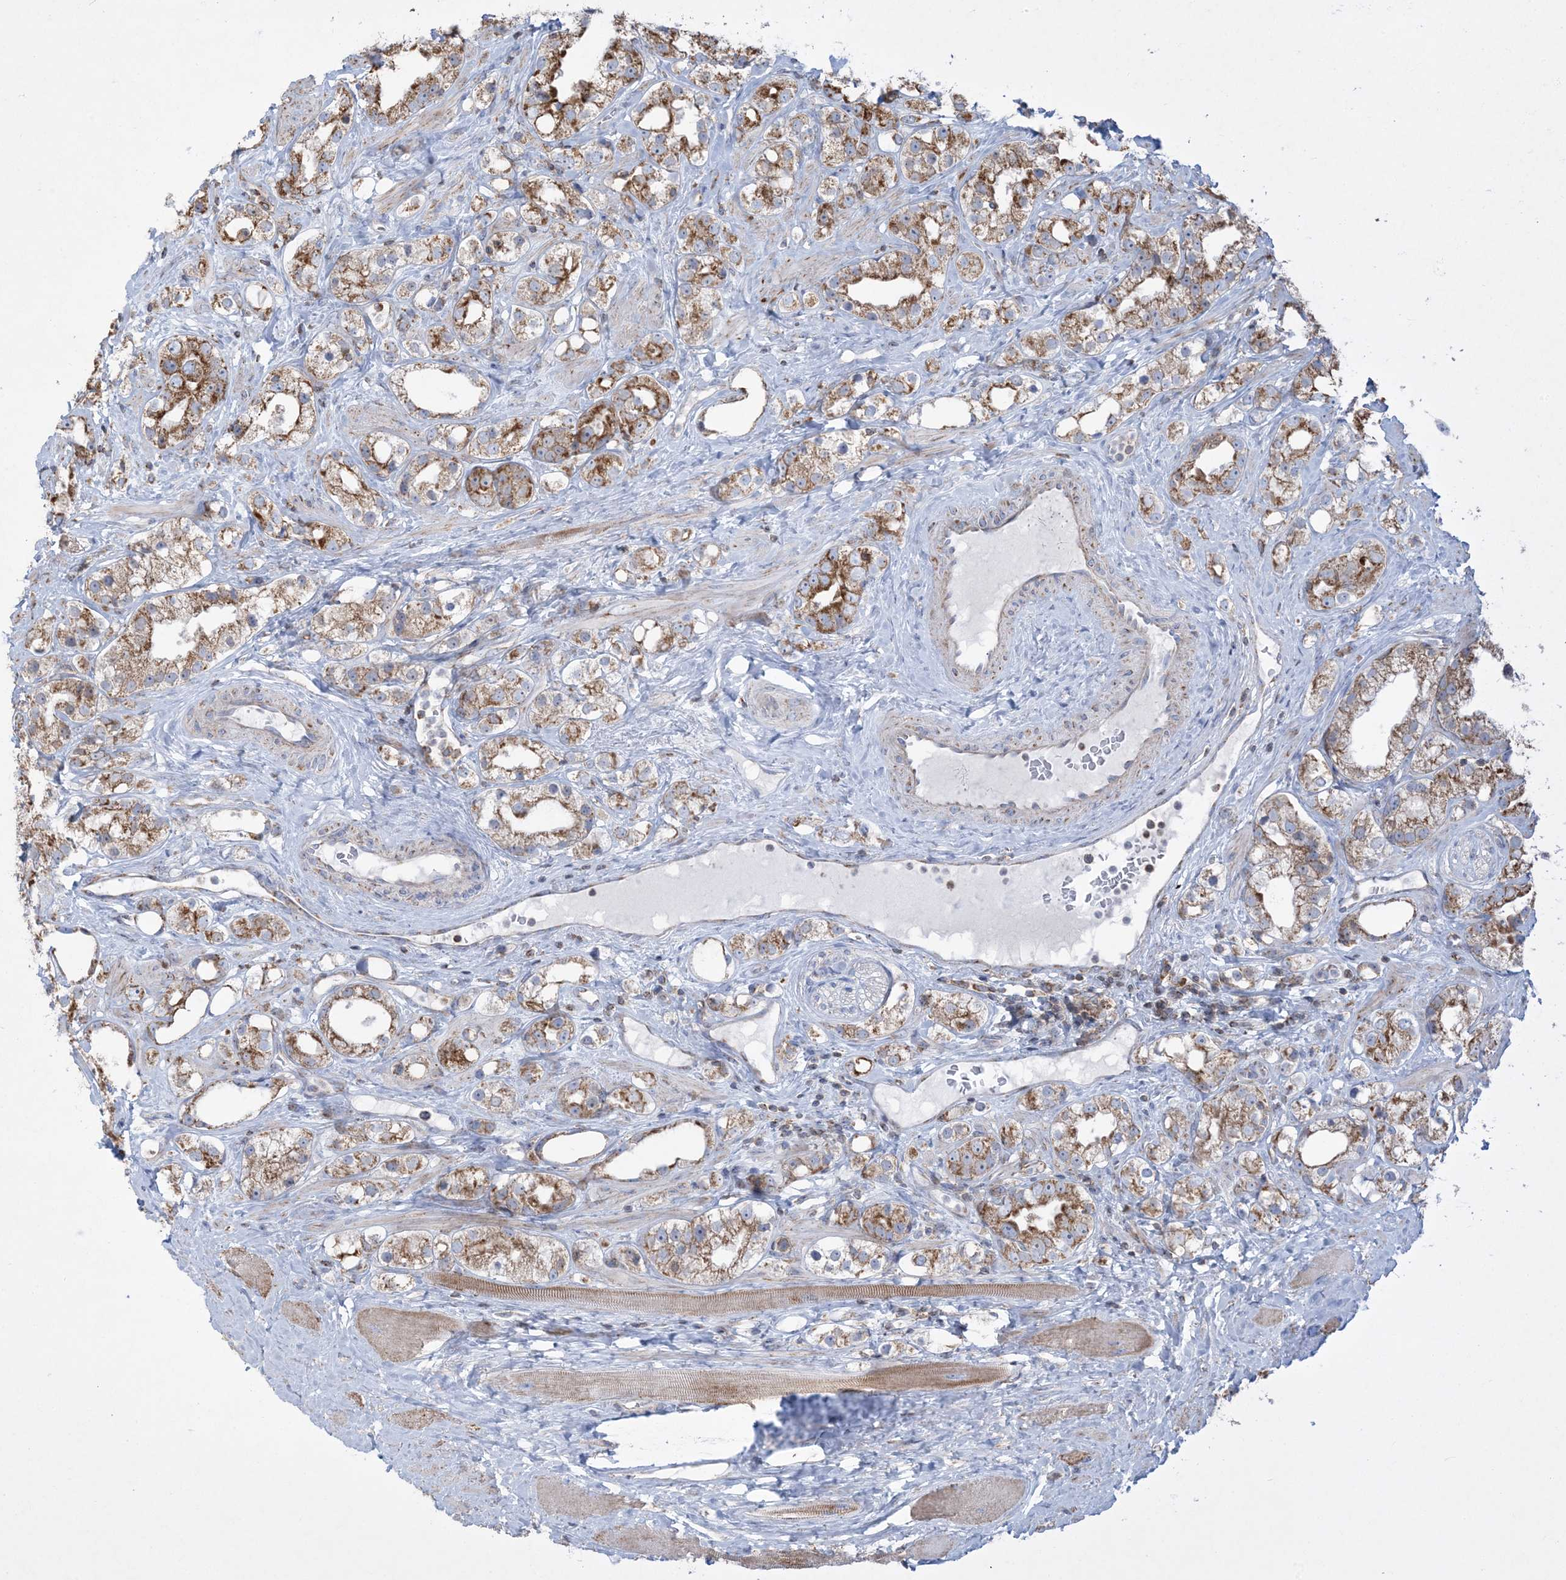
{"staining": {"intensity": "moderate", "quantity": ">75%", "location": "cytoplasmic/membranous"}, "tissue": "prostate cancer", "cell_type": "Tumor cells", "image_type": "cancer", "snomed": [{"axis": "morphology", "description": "Adenocarcinoma, NOS"}, {"axis": "topography", "description": "Prostate"}], "caption": "Immunohistochemistry (IHC) micrograph of neoplastic tissue: adenocarcinoma (prostate) stained using immunohistochemistry (IHC) demonstrates medium levels of moderate protein expression localized specifically in the cytoplasmic/membranous of tumor cells, appearing as a cytoplasmic/membranous brown color.", "gene": "BEND4", "patient": {"sex": "male", "age": 79}}